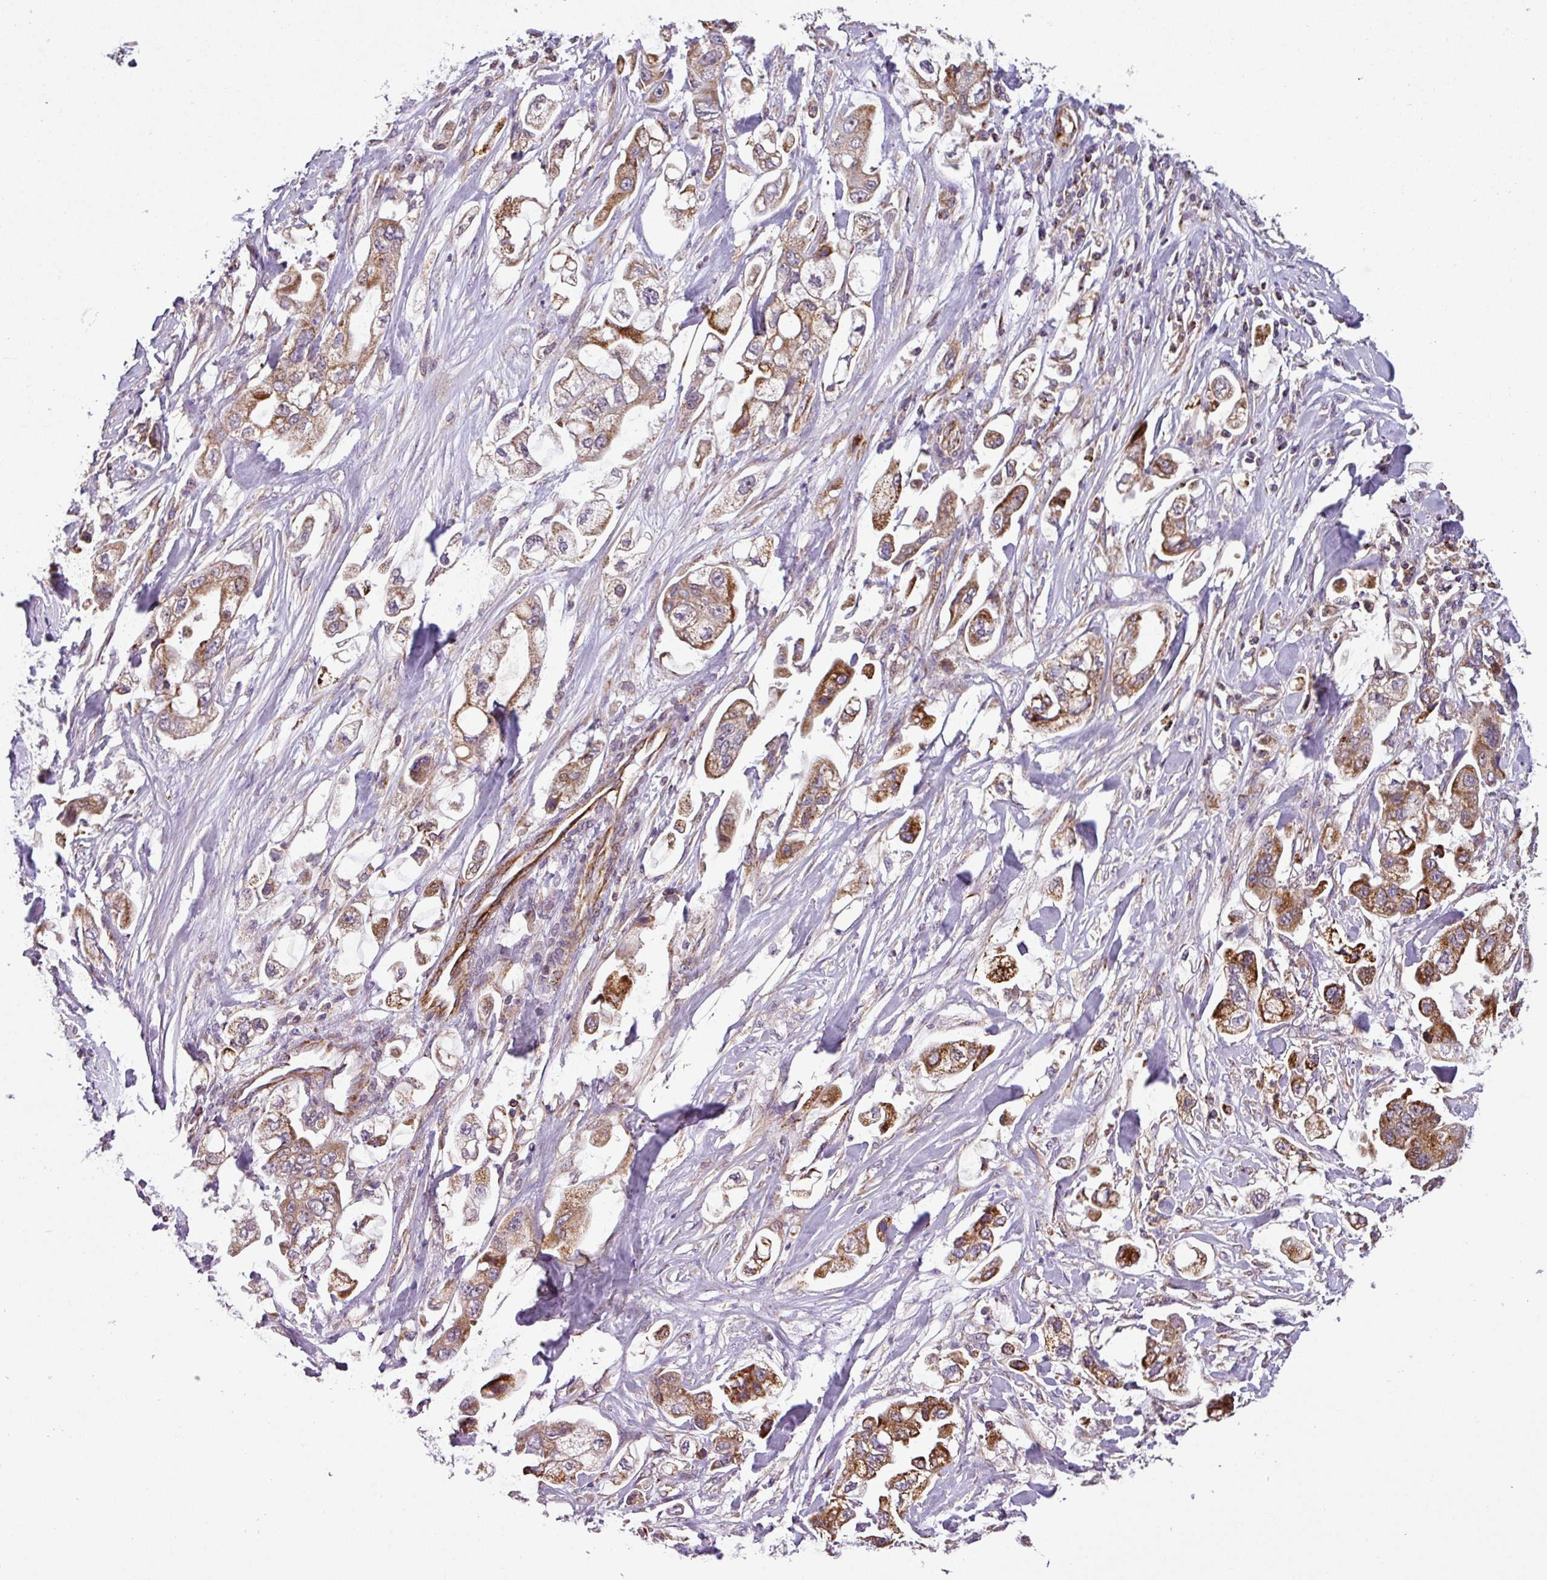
{"staining": {"intensity": "moderate", "quantity": ">75%", "location": "cytoplasmic/membranous"}, "tissue": "stomach cancer", "cell_type": "Tumor cells", "image_type": "cancer", "snomed": [{"axis": "morphology", "description": "Adenocarcinoma, NOS"}, {"axis": "topography", "description": "Stomach"}], "caption": "Stomach adenocarcinoma tissue displays moderate cytoplasmic/membranous positivity in approximately >75% of tumor cells, visualized by immunohistochemistry. (brown staining indicates protein expression, while blue staining denotes nuclei).", "gene": "PRELID3B", "patient": {"sex": "male", "age": 62}}